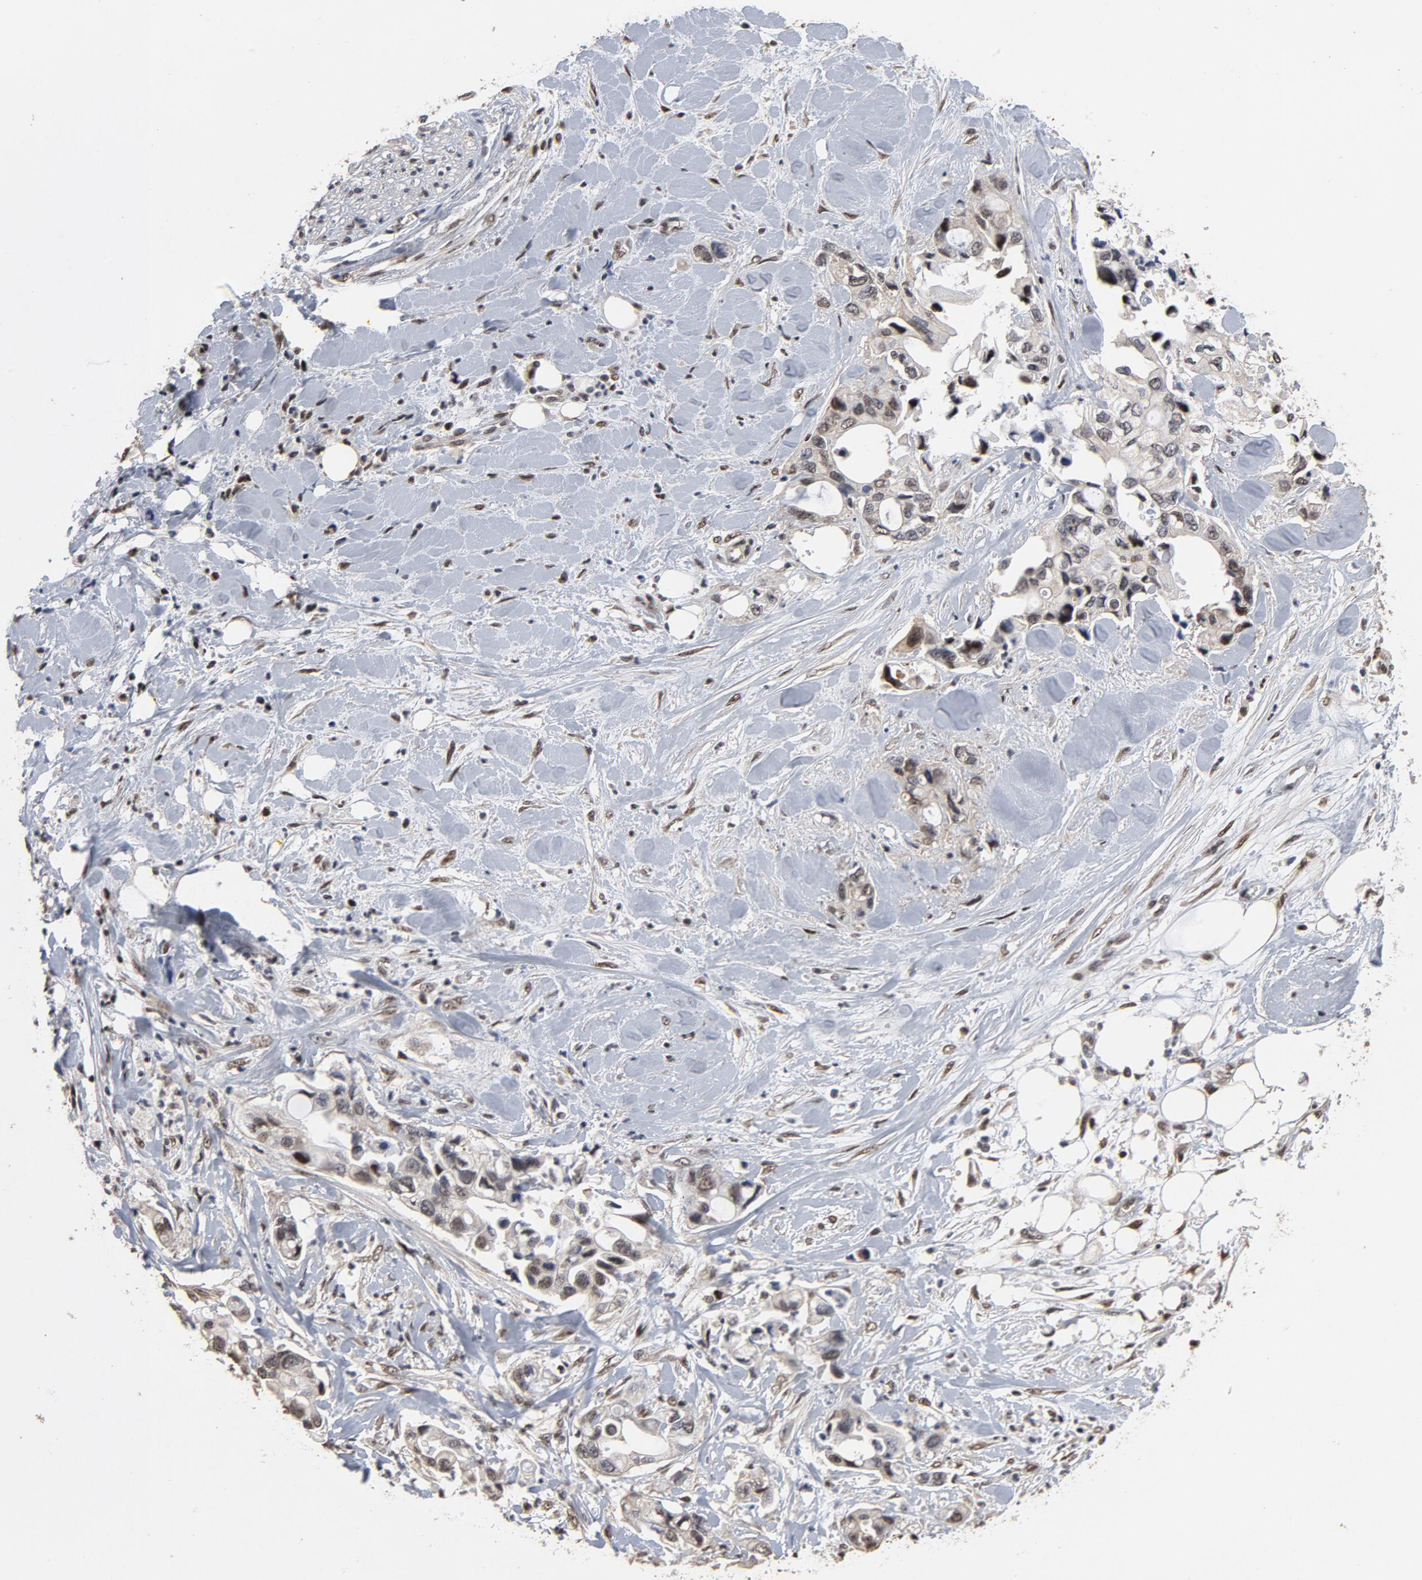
{"staining": {"intensity": "weak", "quantity": "25%-75%", "location": "nuclear"}, "tissue": "pancreatic cancer", "cell_type": "Tumor cells", "image_type": "cancer", "snomed": [{"axis": "morphology", "description": "Adenocarcinoma, NOS"}, {"axis": "topography", "description": "Pancreas"}], "caption": "A low amount of weak nuclear positivity is present in approximately 25%-75% of tumor cells in pancreatic adenocarcinoma tissue.", "gene": "TP53RK", "patient": {"sex": "male", "age": 70}}